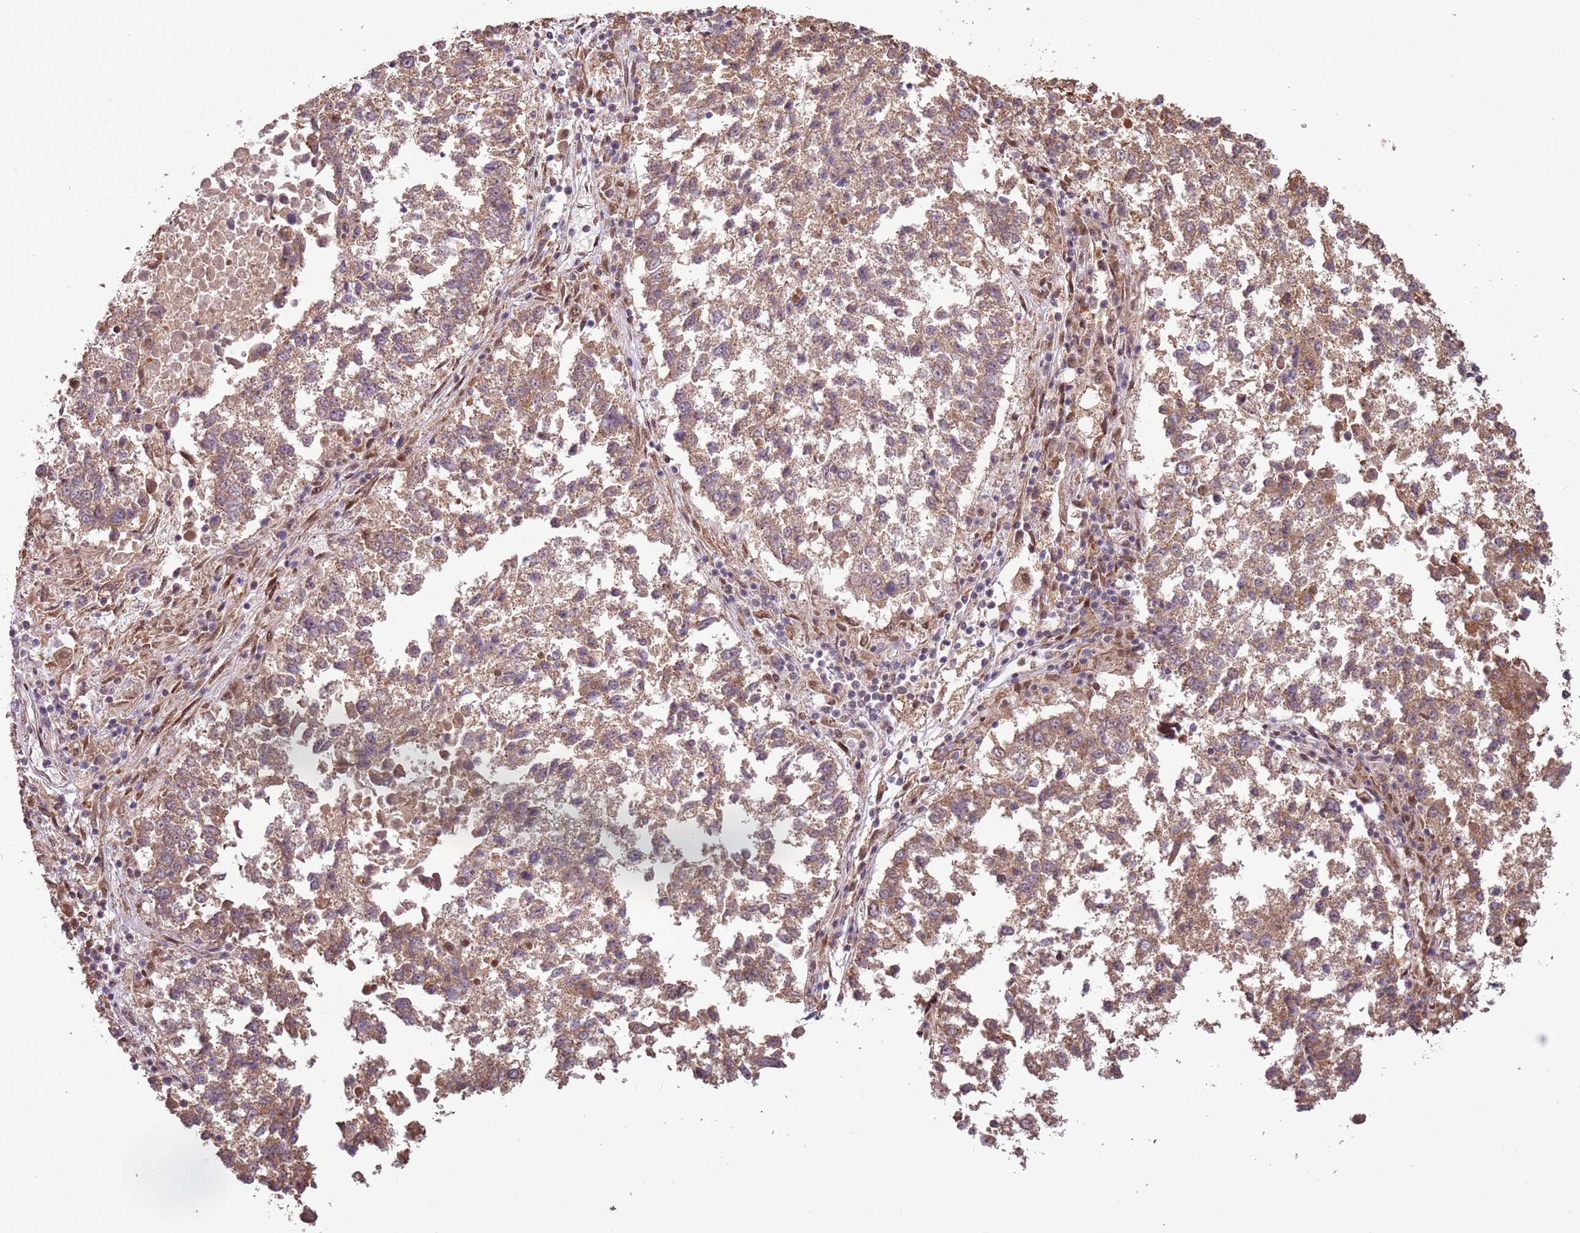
{"staining": {"intensity": "moderate", "quantity": ">75%", "location": "cytoplasmic/membranous"}, "tissue": "lung cancer", "cell_type": "Tumor cells", "image_type": "cancer", "snomed": [{"axis": "morphology", "description": "Squamous cell carcinoma, NOS"}, {"axis": "topography", "description": "Lung"}], "caption": "Immunohistochemistry image of neoplastic tissue: human lung squamous cell carcinoma stained using immunohistochemistry shows medium levels of moderate protein expression localized specifically in the cytoplasmic/membranous of tumor cells, appearing as a cytoplasmic/membranous brown color.", "gene": "POLR3H", "patient": {"sex": "male", "age": 73}}